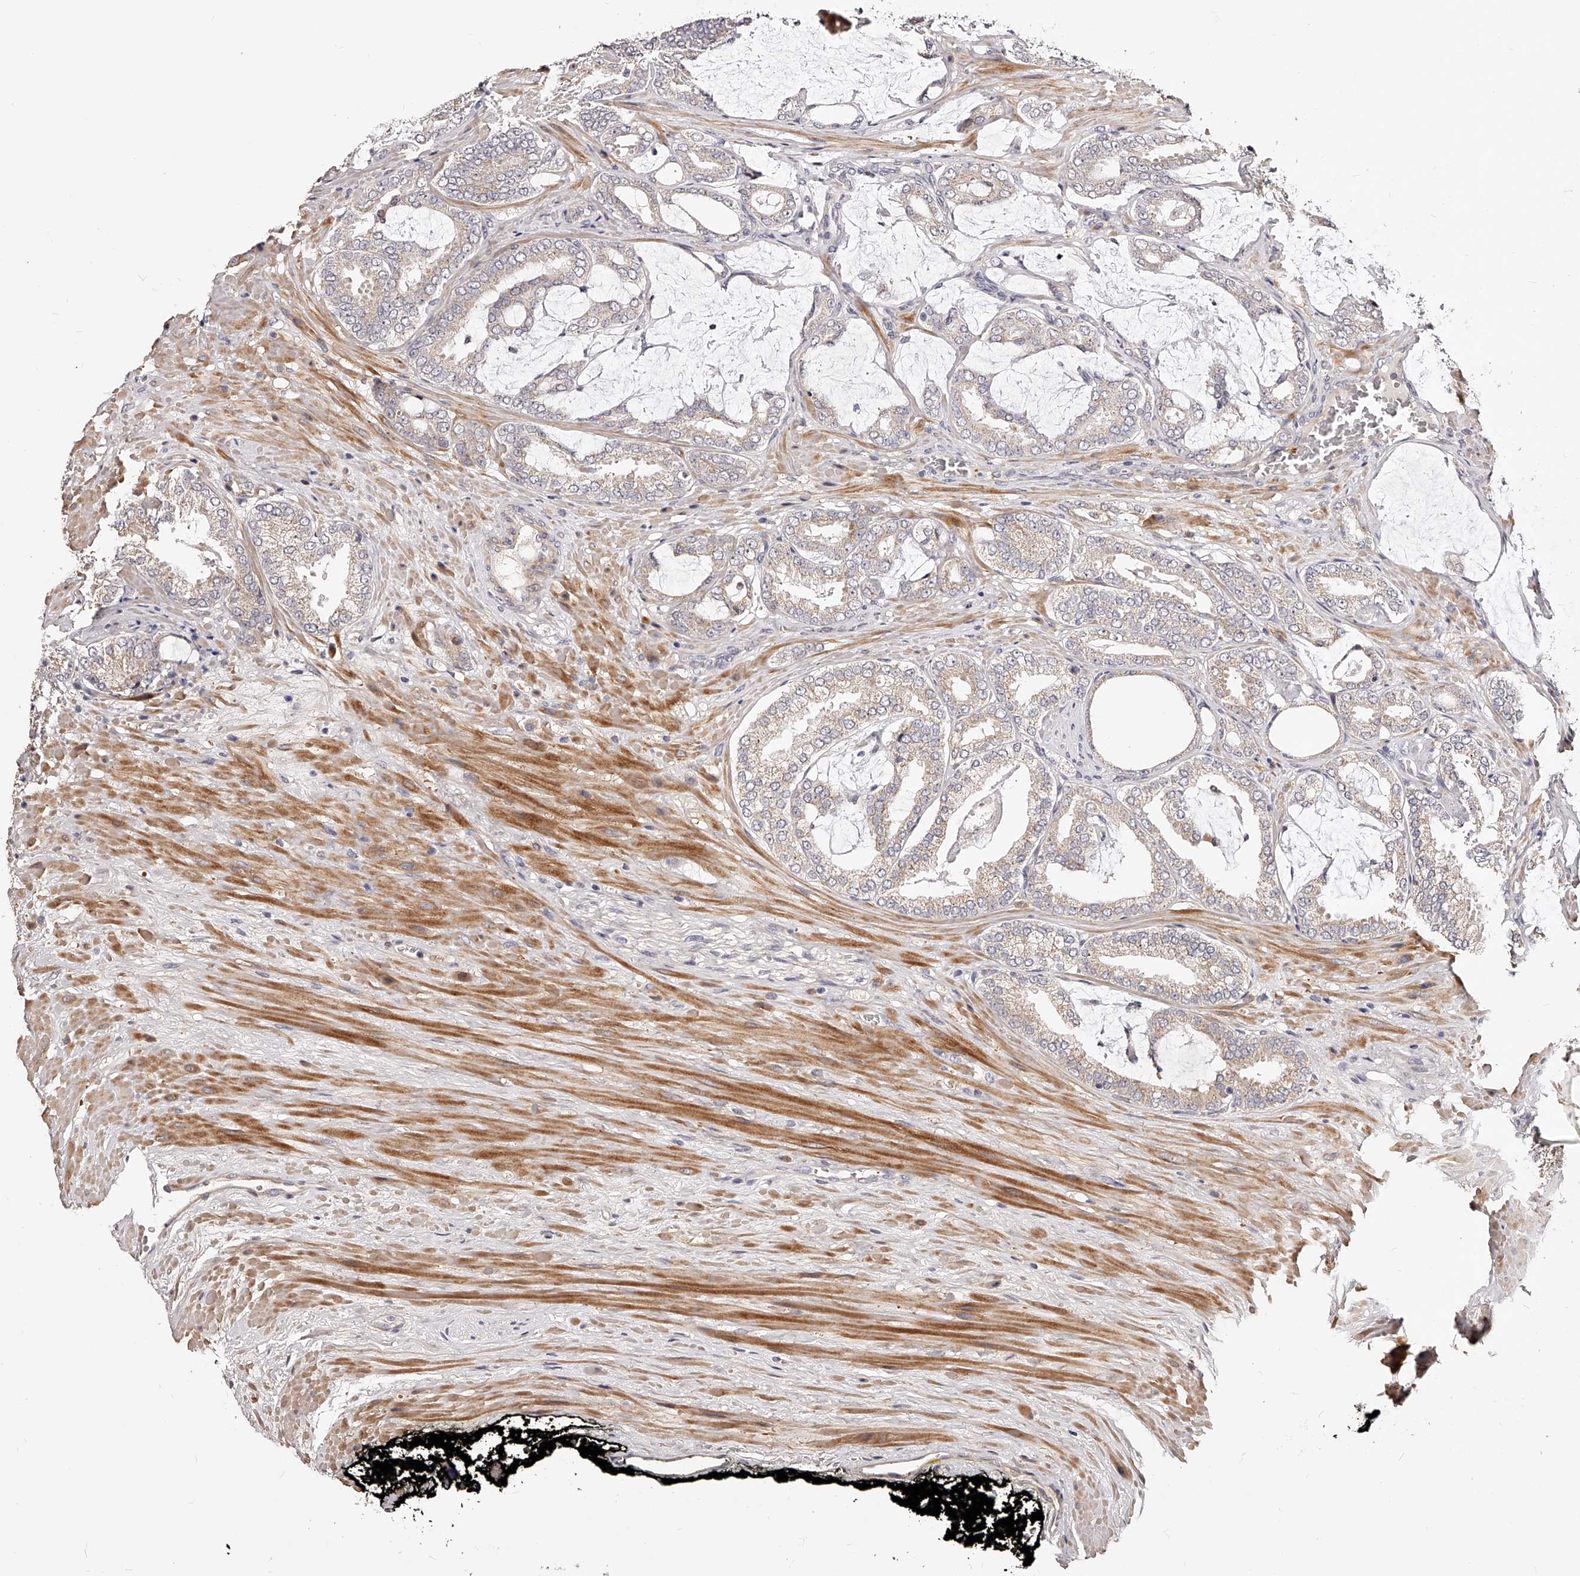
{"staining": {"intensity": "weak", "quantity": "25%-75%", "location": "cytoplasmic/membranous"}, "tissue": "prostate cancer", "cell_type": "Tumor cells", "image_type": "cancer", "snomed": [{"axis": "morphology", "description": "Adenocarcinoma, Low grade"}, {"axis": "topography", "description": "Prostate"}], "caption": "Weak cytoplasmic/membranous positivity is appreciated in about 25%-75% of tumor cells in prostate adenocarcinoma (low-grade).", "gene": "ZNF502", "patient": {"sex": "male", "age": 71}}